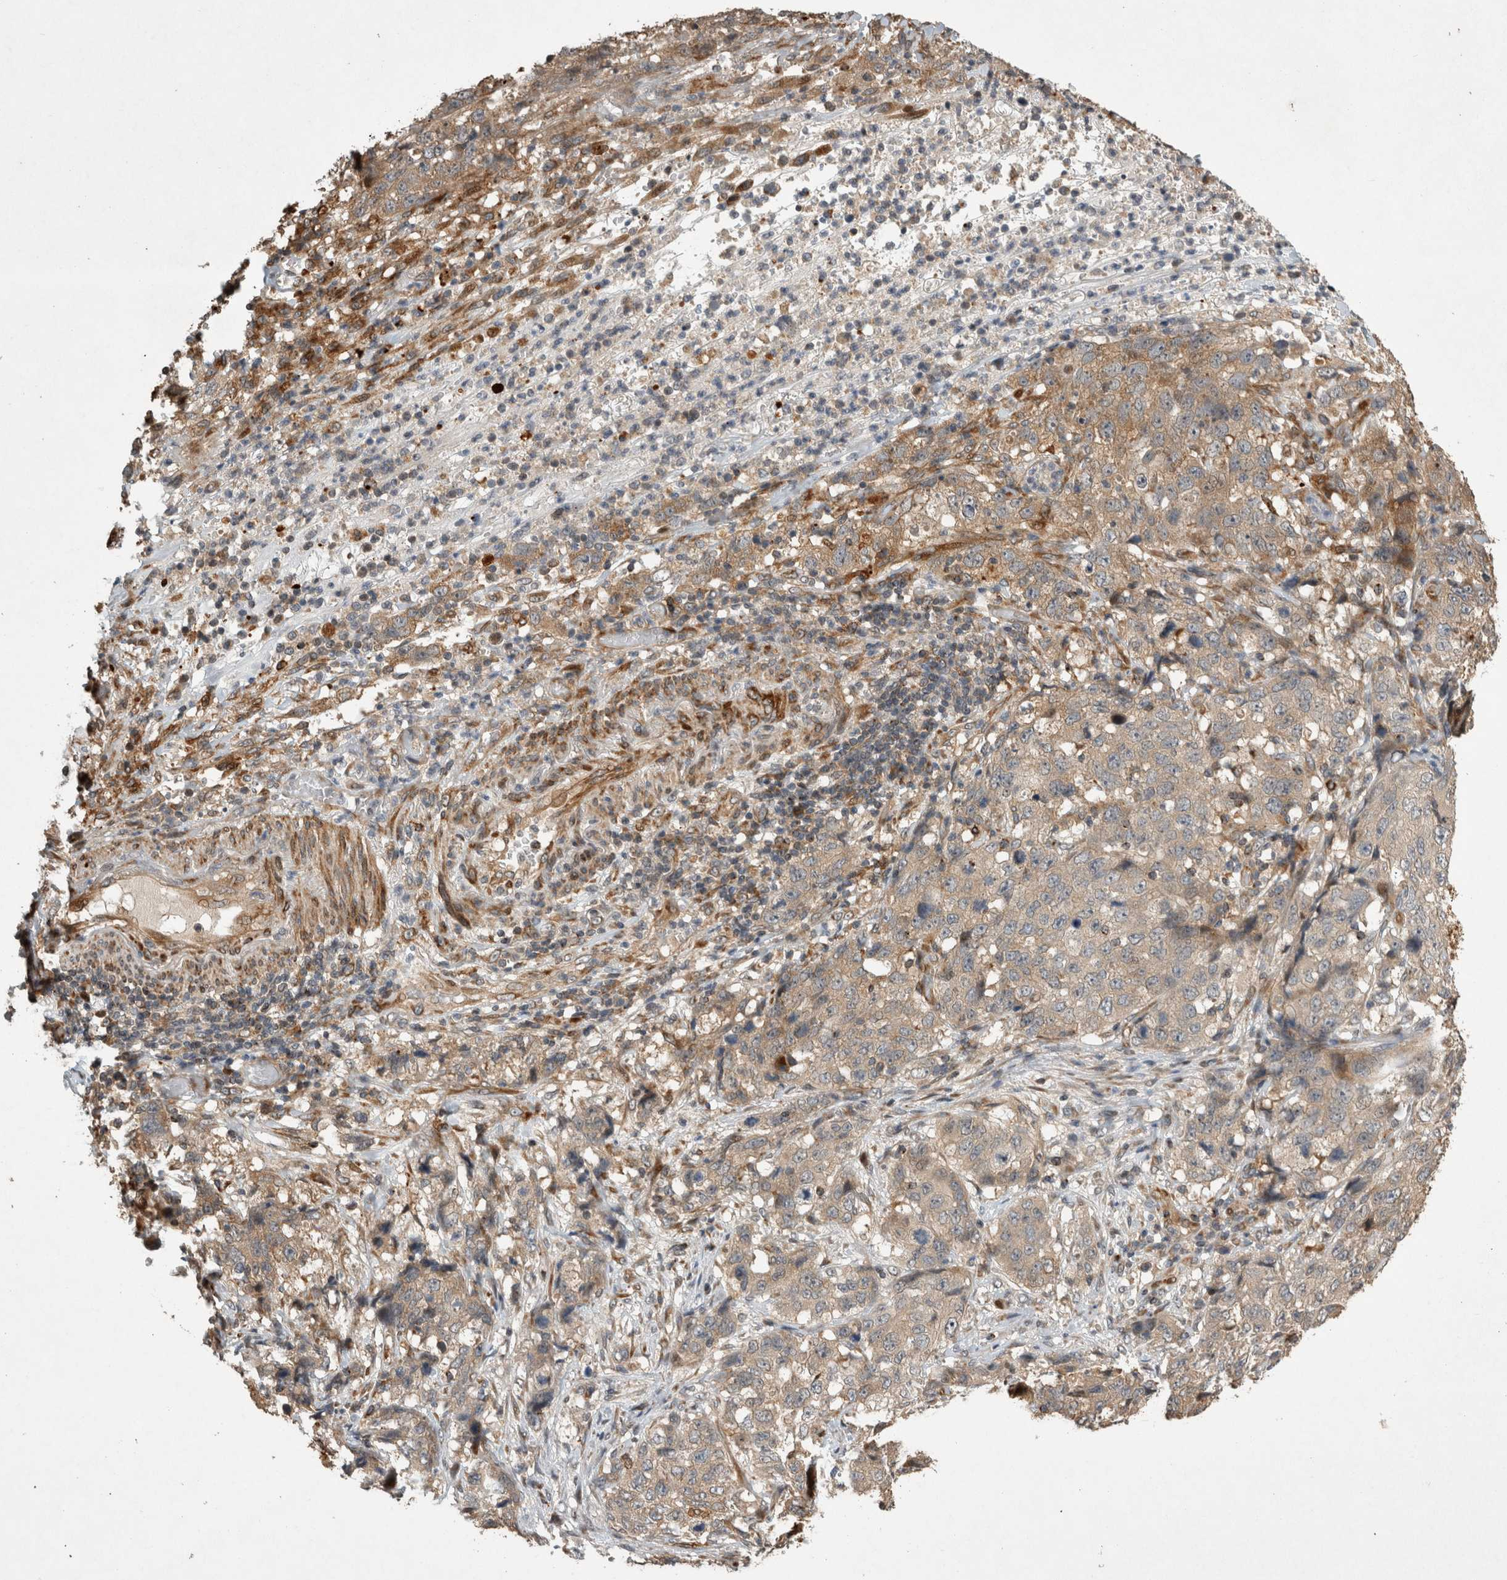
{"staining": {"intensity": "weak", "quantity": ">75%", "location": "cytoplasmic/membranous"}, "tissue": "stomach cancer", "cell_type": "Tumor cells", "image_type": "cancer", "snomed": [{"axis": "morphology", "description": "Adenocarcinoma, NOS"}, {"axis": "topography", "description": "Stomach"}], "caption": "Stomach cancer tissue exhibits weak cytoplasmic/membranous expression in about >75% of tumor cells, visualized by immunohistochemistry. (Stains: DAB in brown, nuclei in blue, Microscopy: brightfield microscopy at high magnification).", "gene": "SERAC1", "patient": {"sex": "male", "age": 48}}